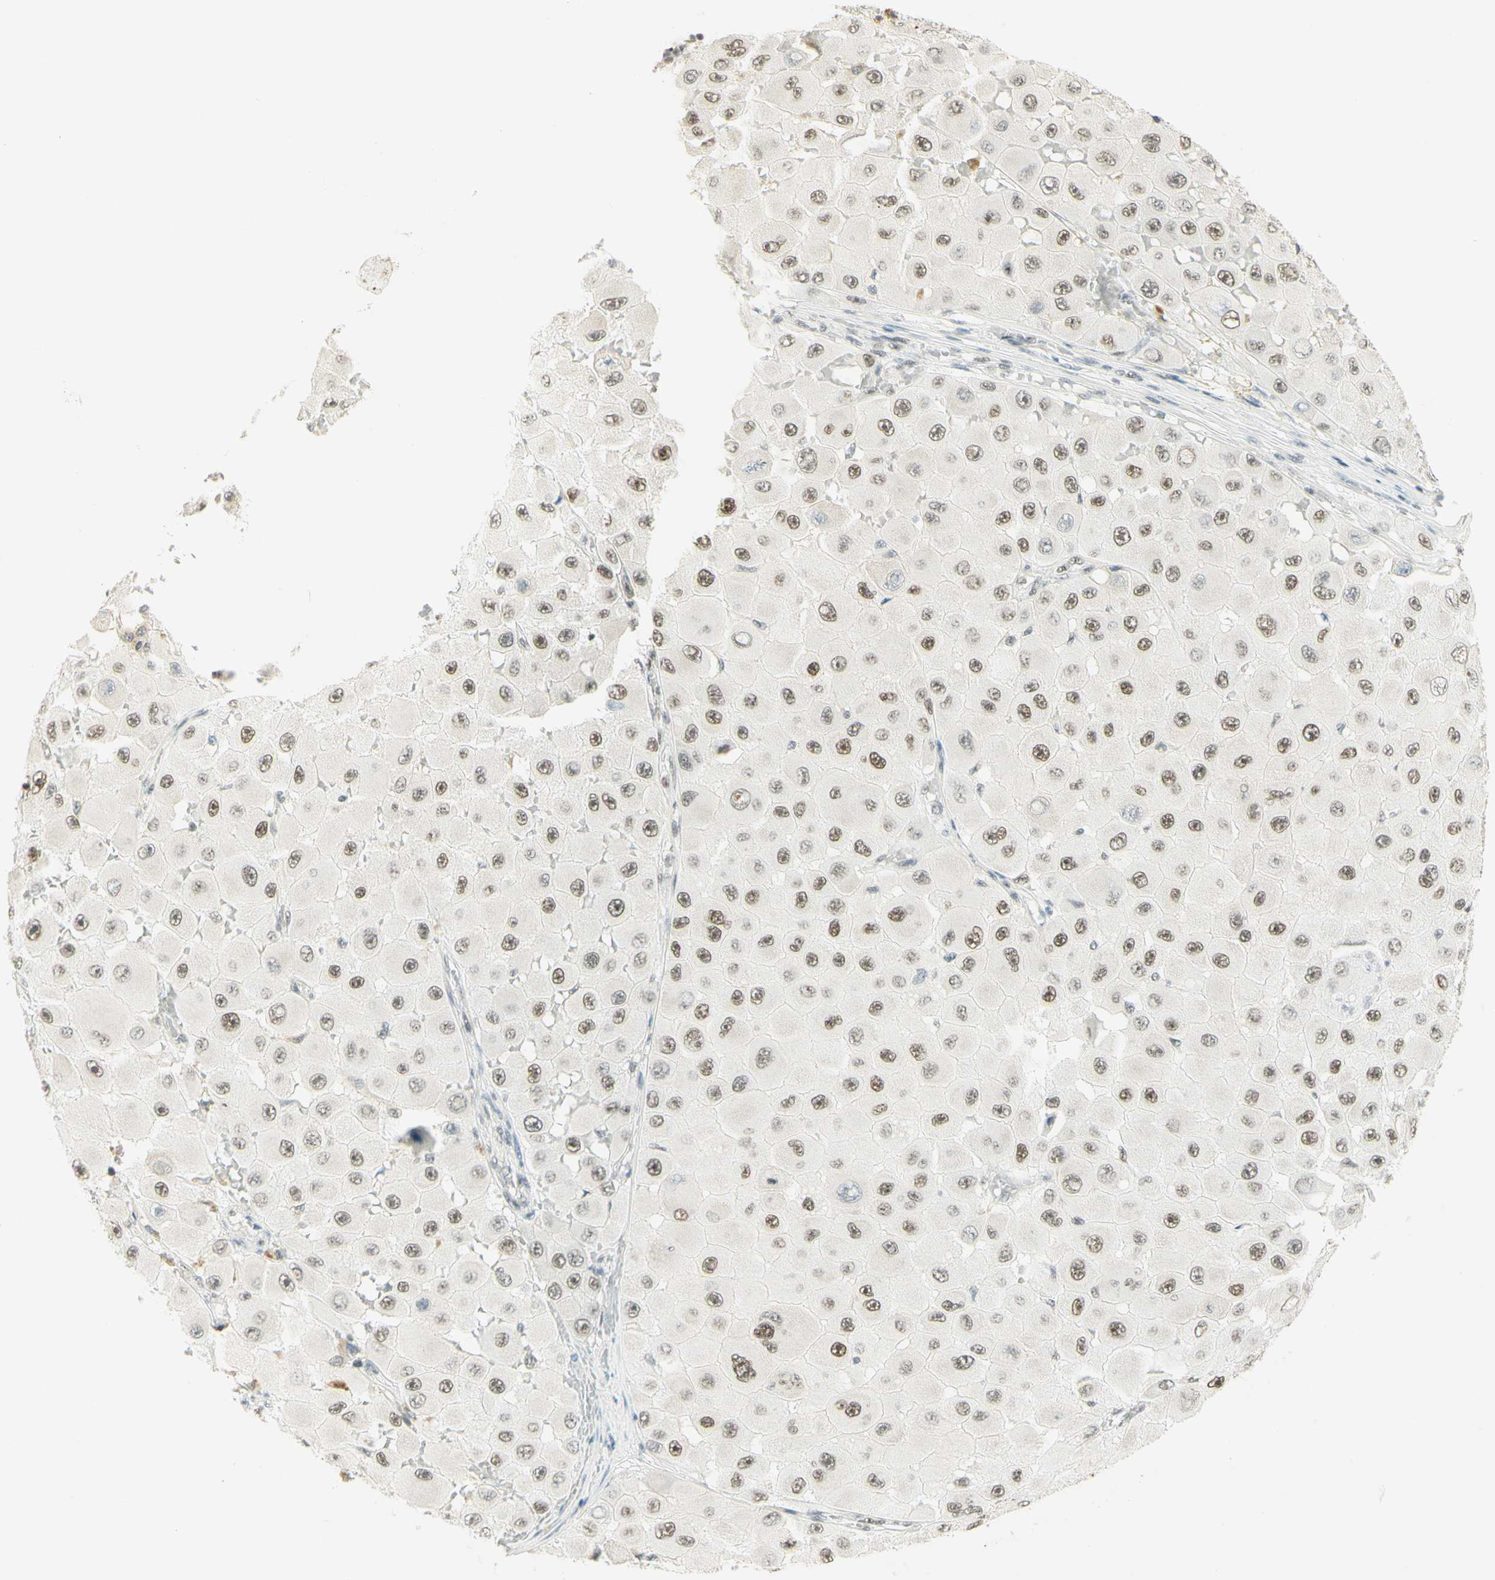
{"staining": {"intensity": "weak", "quantity": ">75%", "location": "nuclear"}, "tissue": "melanoma", "cell_type": "Tumor cells", "image_type": "cancer", "snomed": [{"axis": "morphology", "description": "Malignant melanoma, NOS"}, {"axis": "topography", "description": "Skin"}], "caption": "Malignant melanoma stained for a protein (brown) demonstrates weak nuclear positive positivity in about >75% of tumor cells.", "gene": "PMS2", "patient": {"sex": "female", "age": 81}}